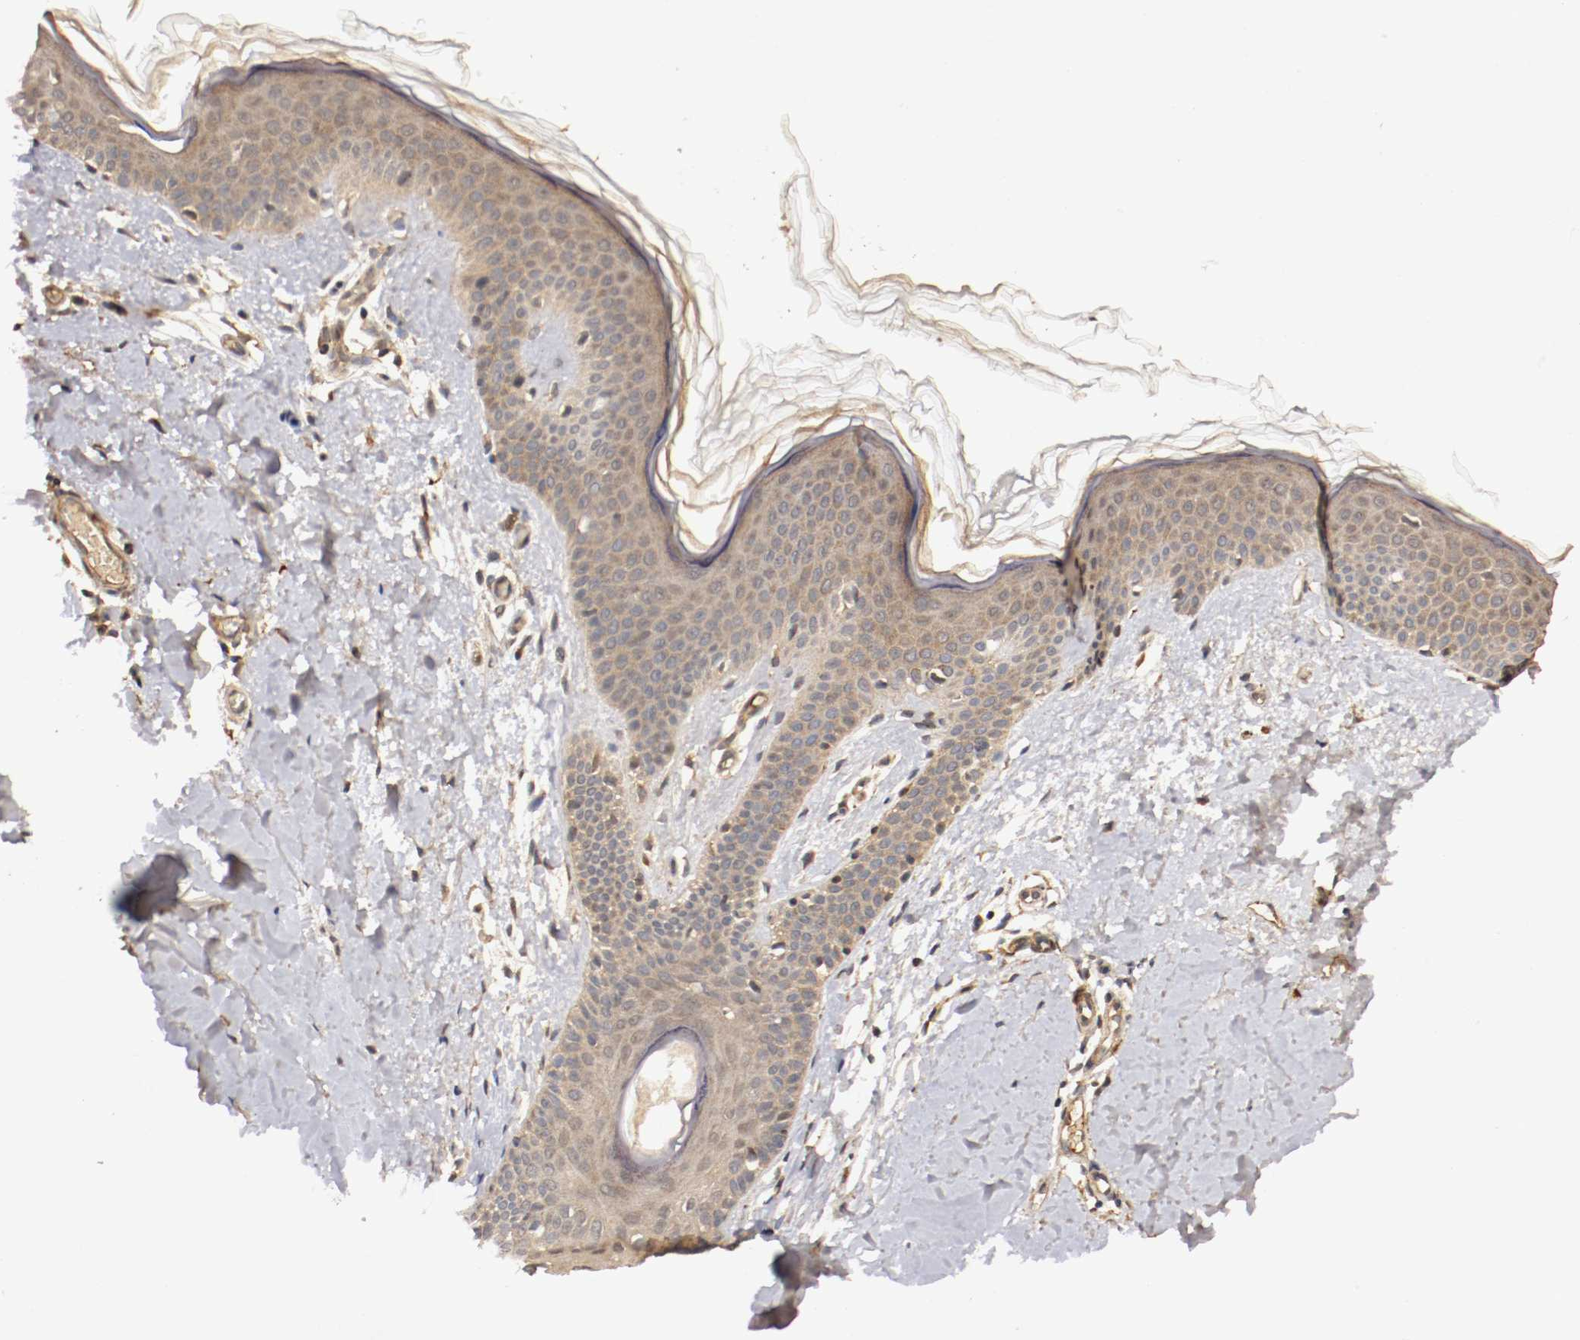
{"staining": {"intensity": "moderate", "quantity": ">75%", "location": "cytoplasmic/membranous"}, "tissue": "skin", "cell_type": "Fibroblasts", "image_type": "normal", "snomed": [{"axis": "morphology", "description": "Normal tissue, NOS"}, {"axis": "topography", "description": "Skin"}], "caption": "IHC (DAB) staining of benign skin shows moderate cytoplasmic/membranous protein positivity in approximately >75% of fibroblasts. The staining was performed using DAB, with brown indicating positive protein expression. Nuclei are stained blue with hematoxylin.", "gene": "TNFRSF1B", "patient": {"sex": "female", "age": 56}}